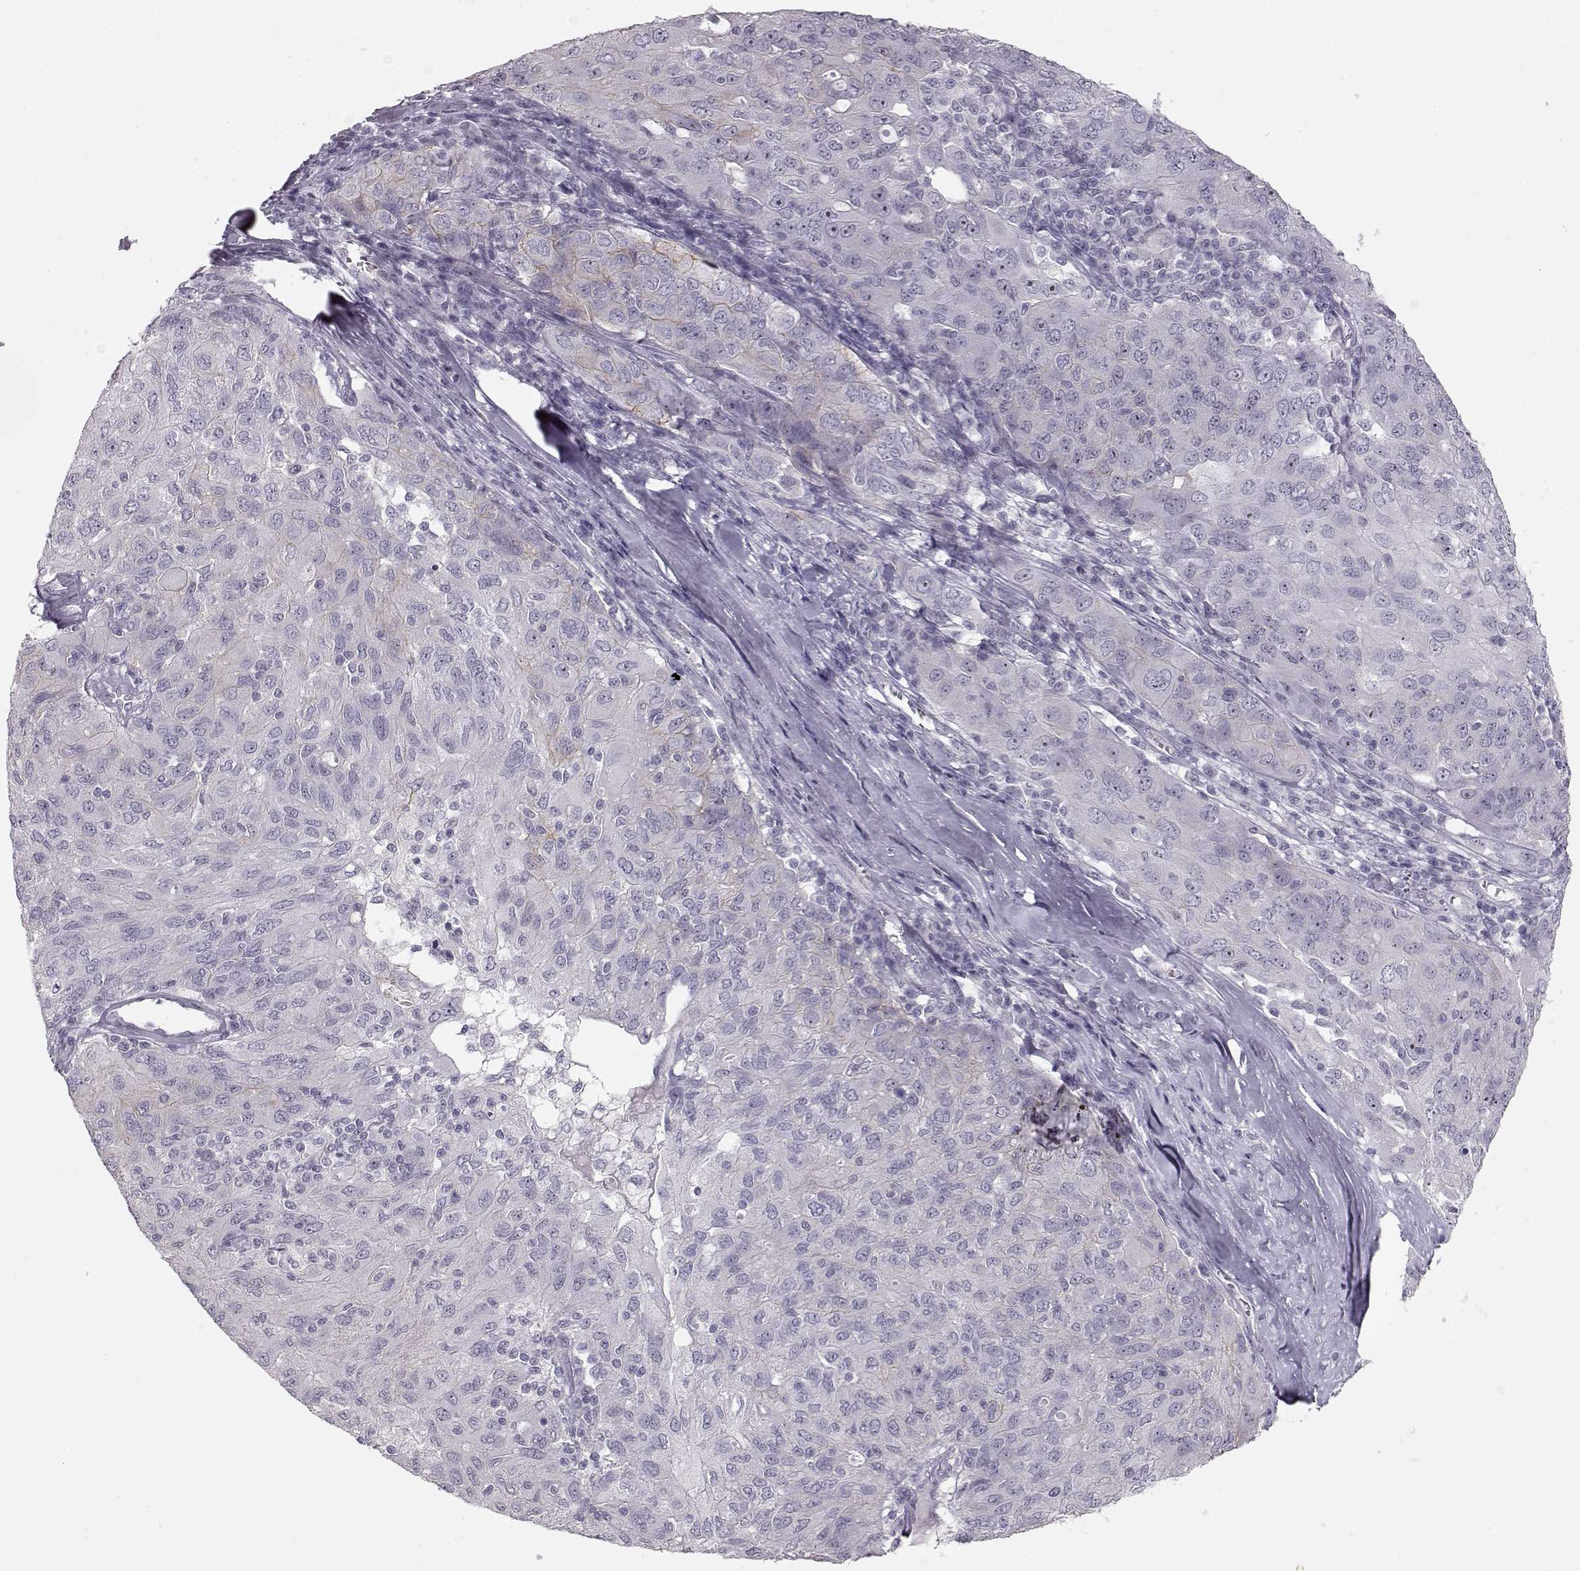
{"staining": {"intensity": "negative", "quantity": "none", "location": "none"}, "tissue": "ovarian cancer", "cell_type": "Tumor cells", "image_type": "cancer", "snomed": [{"axis": "morphology", "description": "Carcinoma, endometroid"}, {"axis": "topography", "description": "Ovary"}], "caption": "The immunohistochemistry (IHC) image has no significant staining in tumor cells of ovarian cancer tissue.", "gene": "FAM205A", "patient": {"sex": "female", "age": 50}}